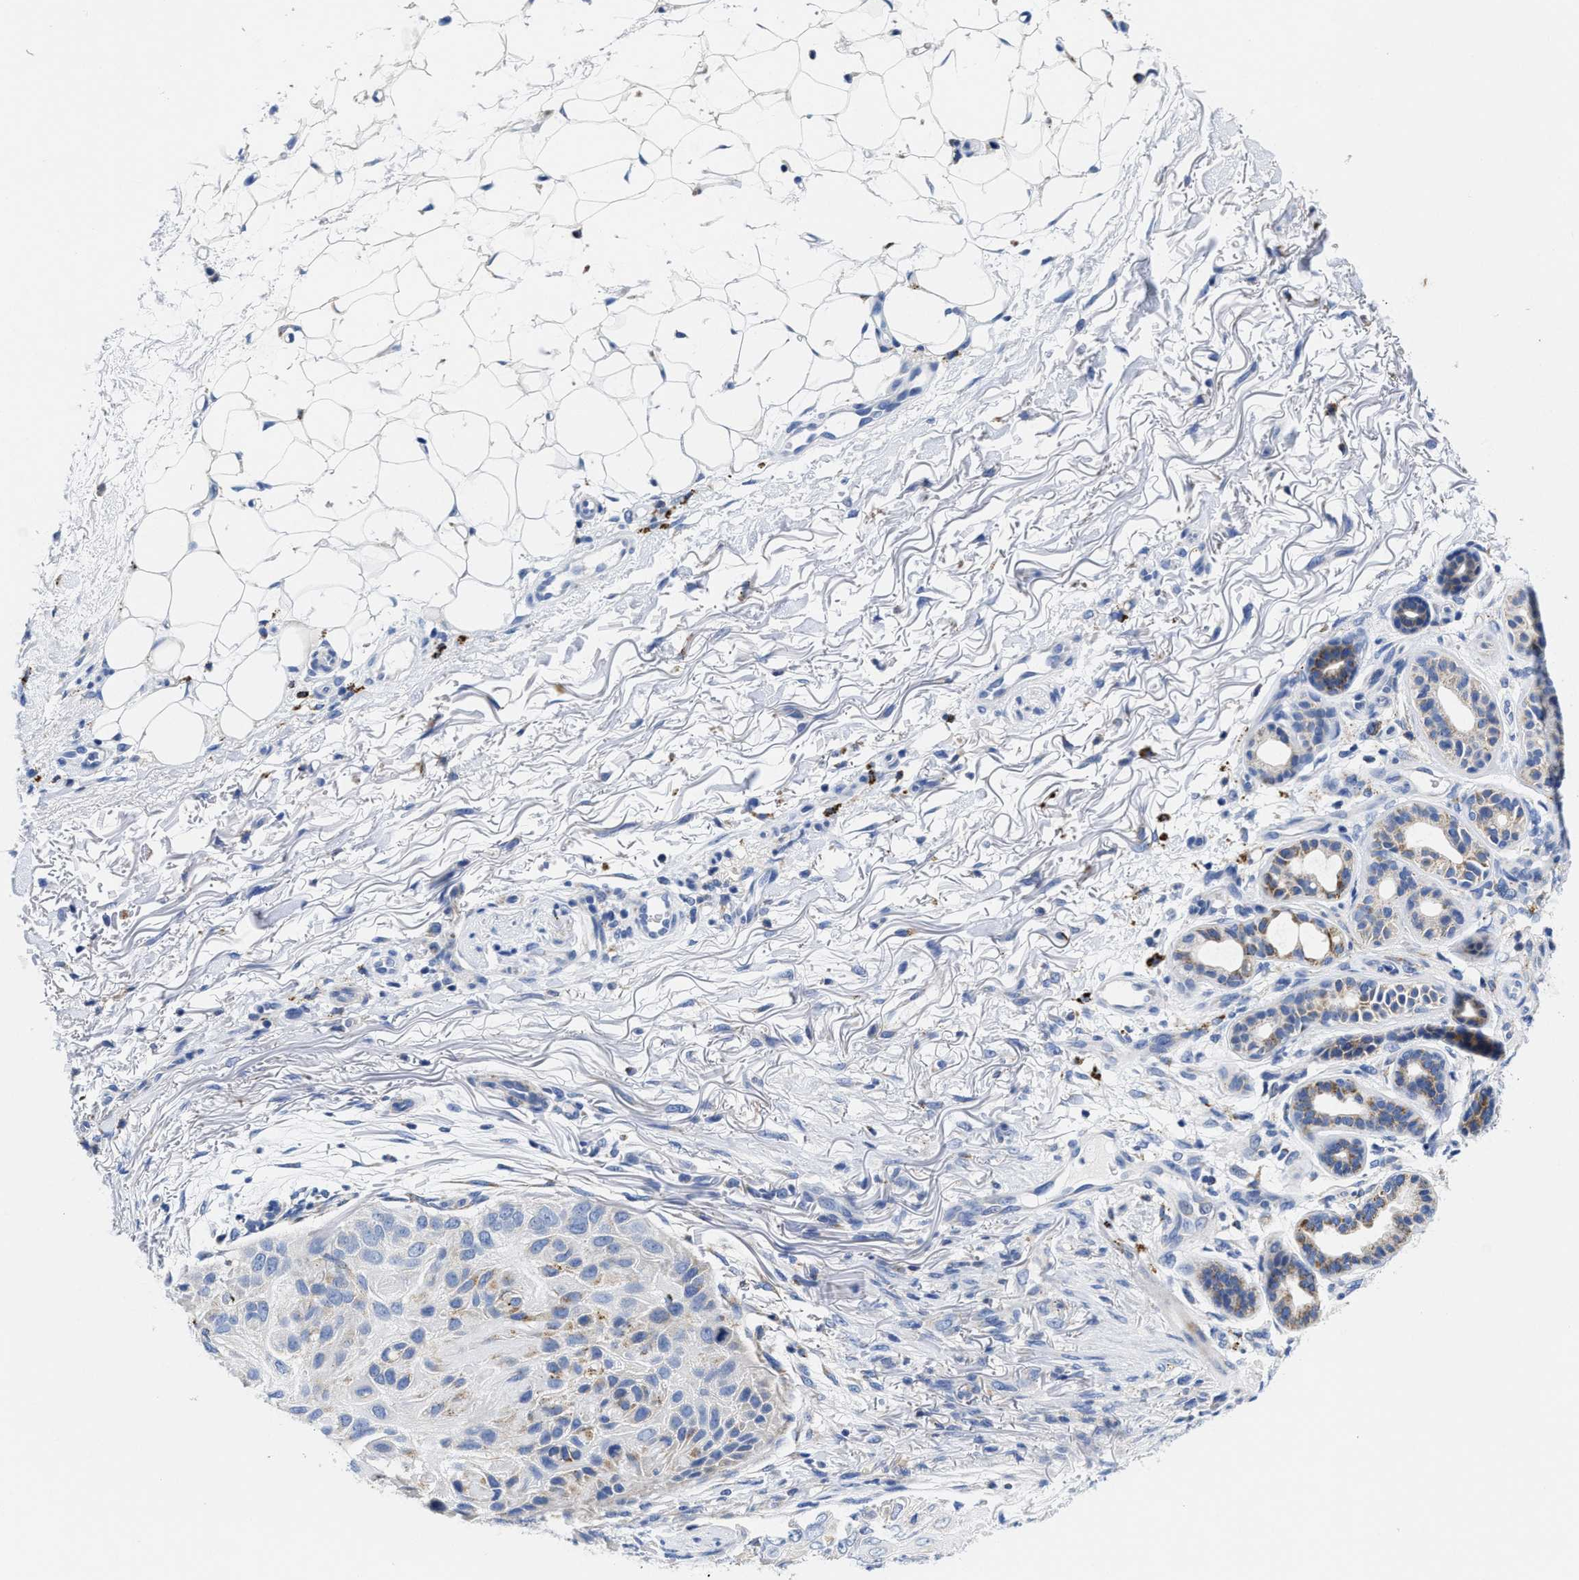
{"staining": {"intensity": "weak", "quantity": "<25%", "location": "cytoplasmic/membranous"}, "tissue": "skin cancer", "cell_type": "Tumor cells", "image_type": "cancer", "snomed": [{"axis": "morphology", "description": "Squamous cell carcinoma, NOS"}, {"axis": "topography", "description": "Skin"}], "caption": "Tumor cells are negative for protein expression in human skin squamous cell carcinoma. Brightfield microscopy of immunohistochemistry stained with DAB (3,3'-diaminobenzidine) (brown) and hematoxylin (blue), captured at high magnification.", "gene": "TBRG4", "patient": {"sex": "female", "age": 77}}